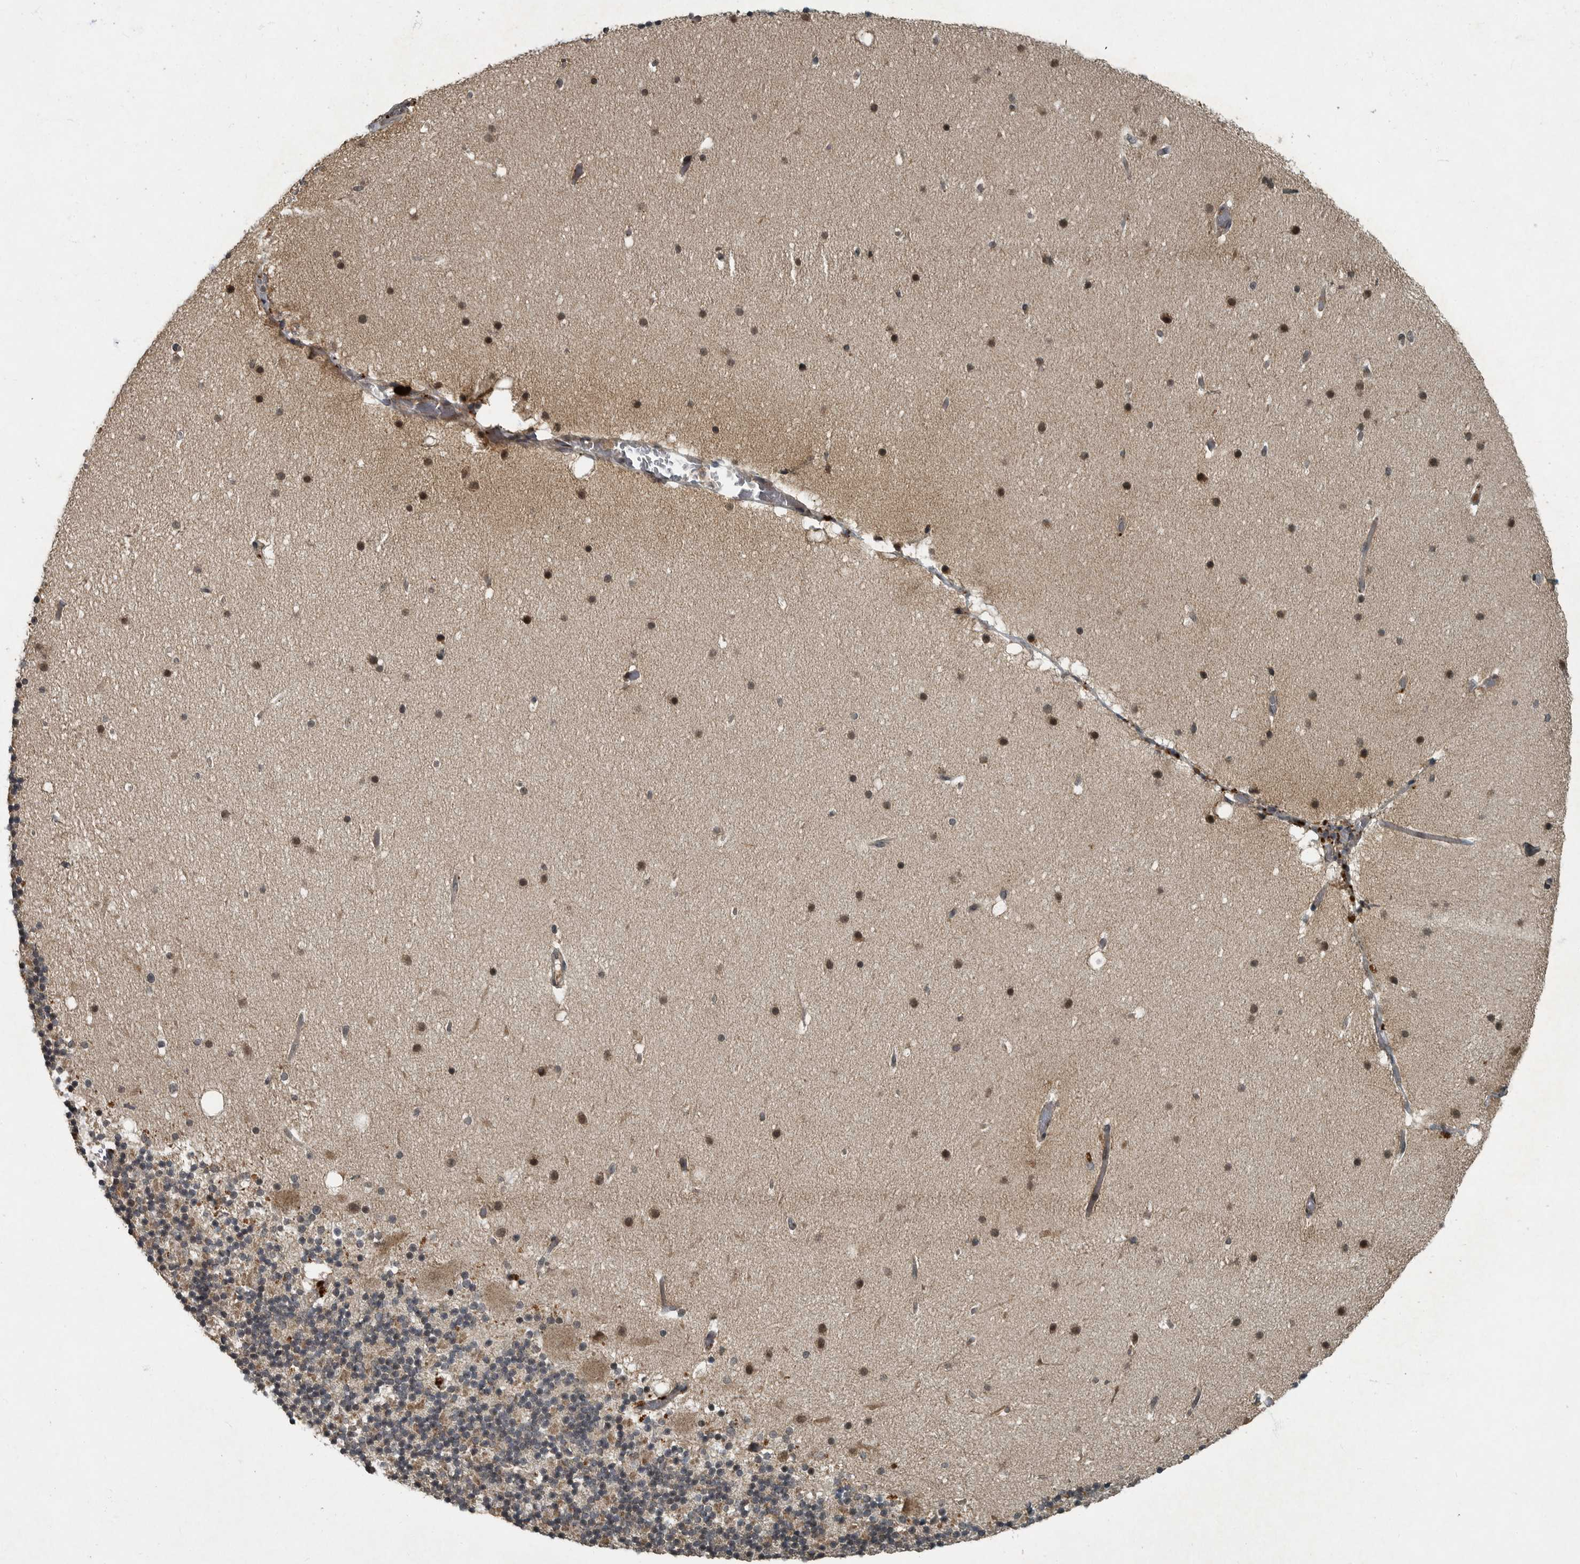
{"staining": {"intensity": "weak", "quantity": "<25%", "location": "cytoplasmic/membranous"}, "tissue": "cerebellum", "cell_type": "Cells in granular layer", "image_type": "normal", "snomed": [{"axis": "morphology", "description": "Normal tissue, NOS"}, {"axis": "topography", "description": "Cerebellum"}], "caption": "IHC micrograph of benign cerebellum: human cerebellum stained with DAB (3,3'-diaminobenzidine) demonstrates no significant protein positivity in cells in granular layer.", "gene": "FOXO1", "patient": {"sex": "male", "age": 57}}